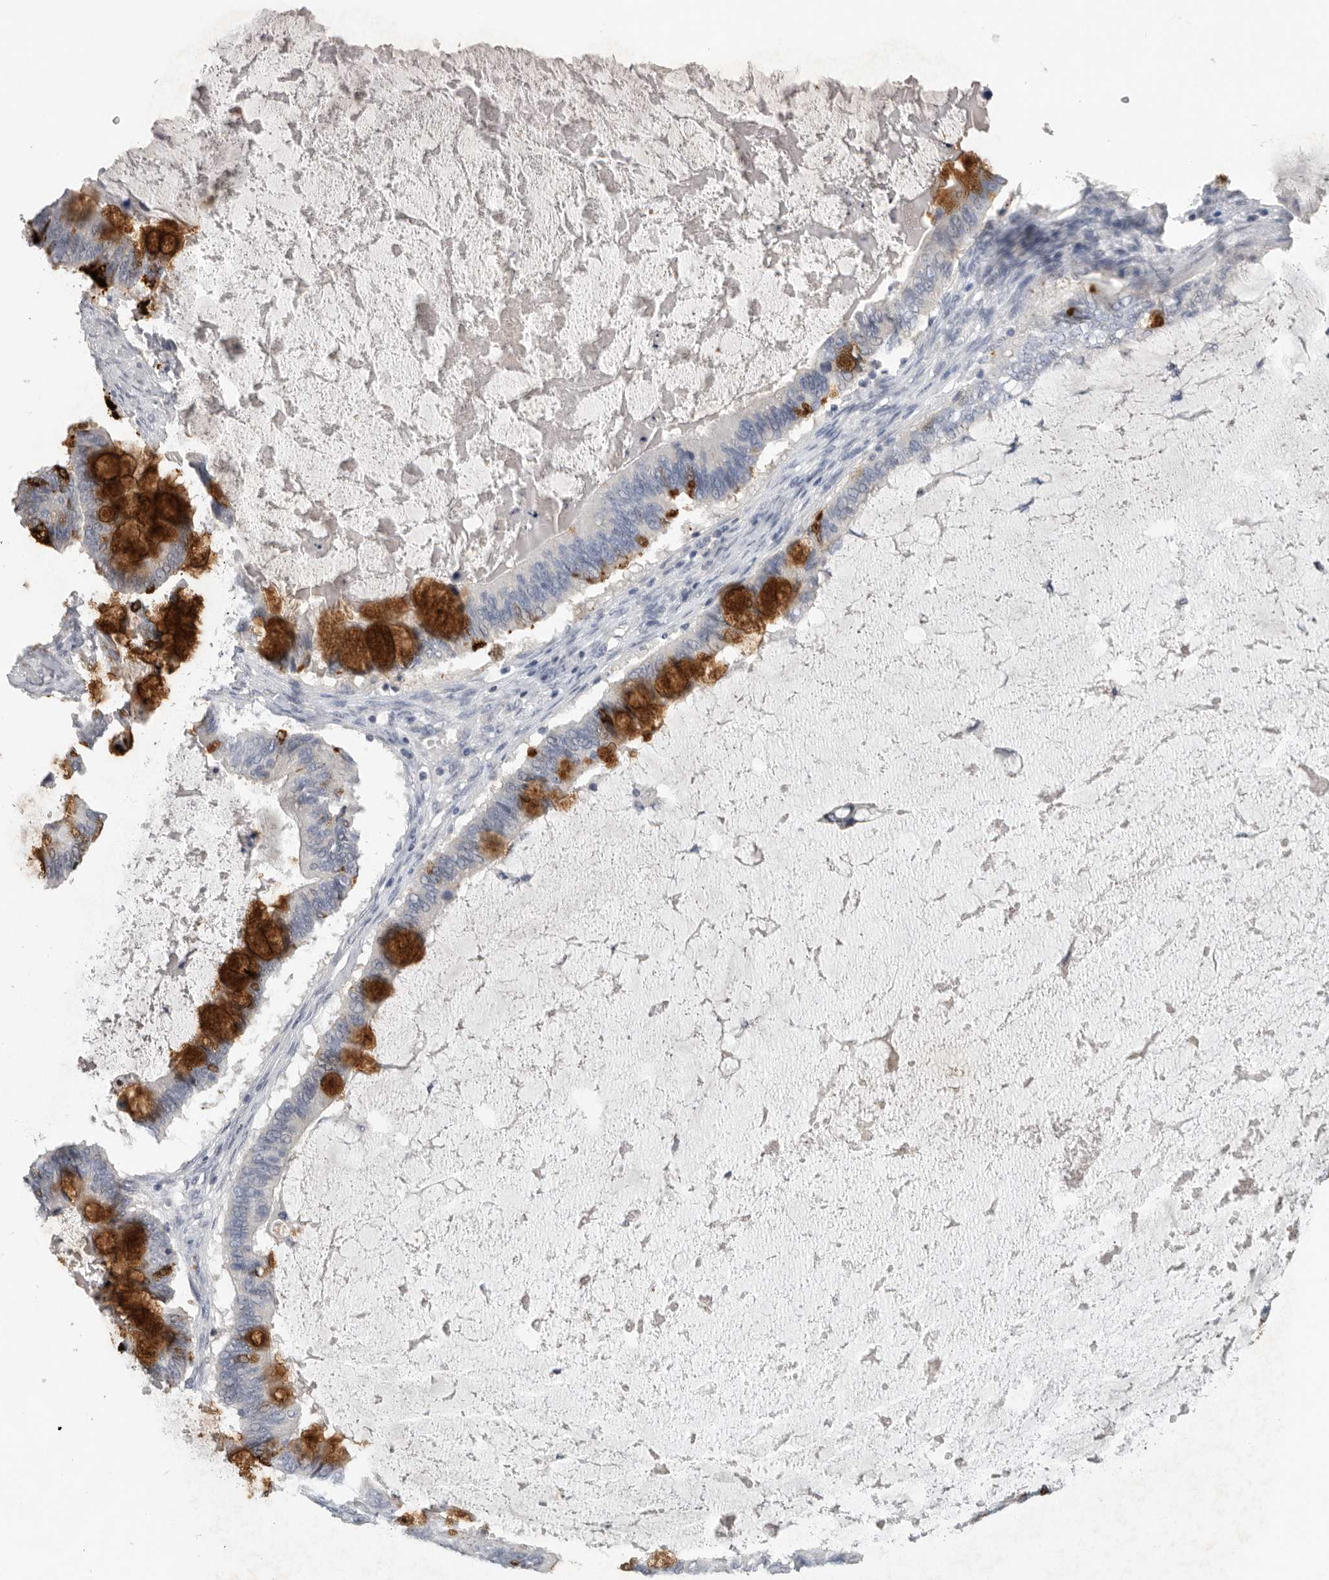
{"staining": {"intensity": "strong", "quantity": "25%-75%", "location": "cytoplasmic/membranous"}, "tissue": "ovarian cancer", "cell_type": "Tumor cells", "image_type": "cancer", "snomed": [{"axis": "morphology", "description": "Cystadenocarcinoma, mucinous, NOS"}, {"axis": "topography", "description": "Ovary"}], "caption": "A micrograph showing strong cytoplasmic/membranous staining in about 25%-75% of tumor cells in ovarian cancer, as visualized by brown immunohistochemical staining.", "gene": "REG4", "patient": {"sex": "female", "age": 61}}